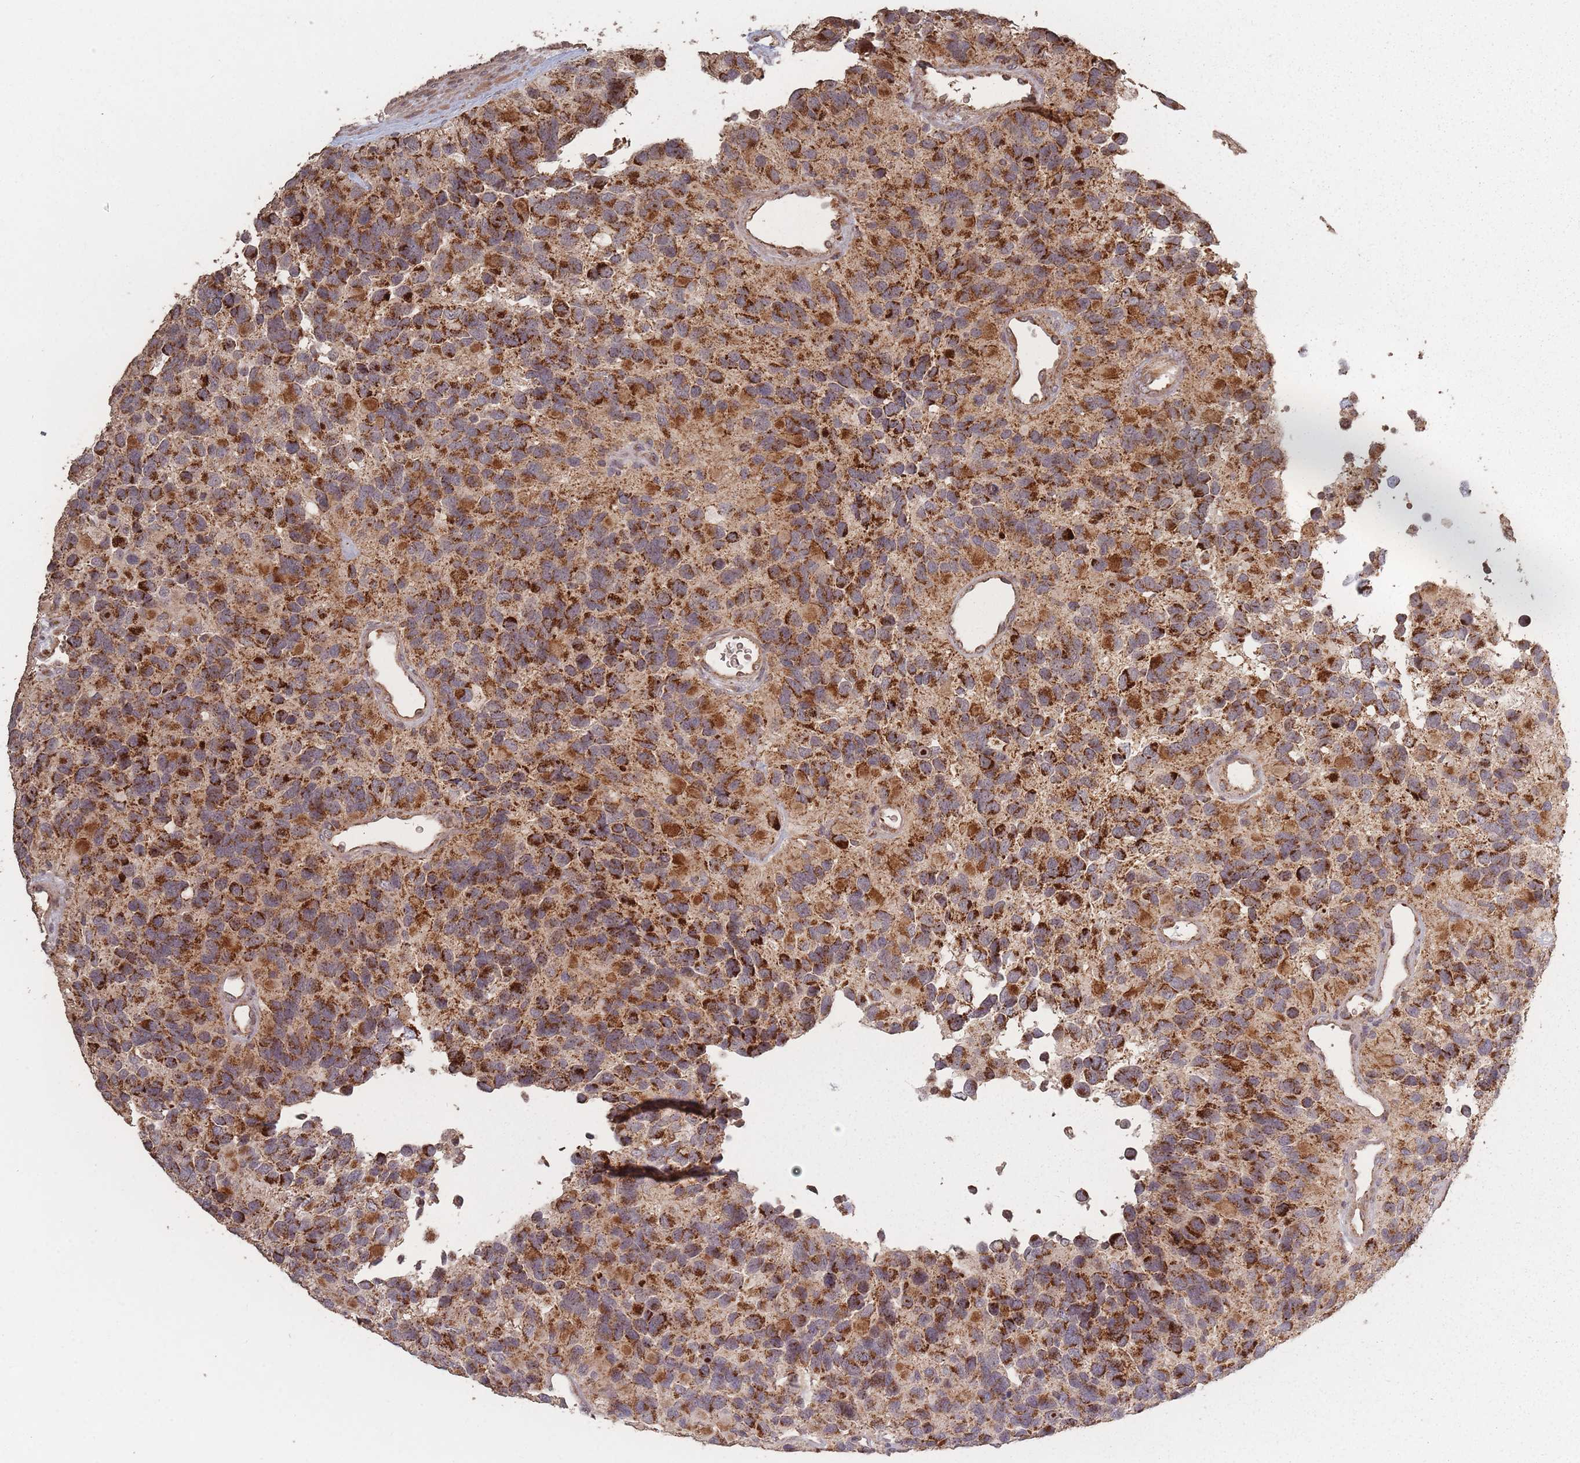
{"staining": {"intensity": "strong", "quantity": ">75%", "location": "cytoplasmic/membranous"}, "tissue": "glioma", "cell_type": "Tumor cells", "image_type": "cancer", "snomed": [{"axis": "morphology", "description": "Glioma, malignant, High grade"}, {"axis": "topography", "description": "Brain"}], "caption": "Human glioma stained with a protein marker reveals strong staining in tumor cells.", "gene": "LYRM7", "patient": {"sex": "male", "age": 77}}